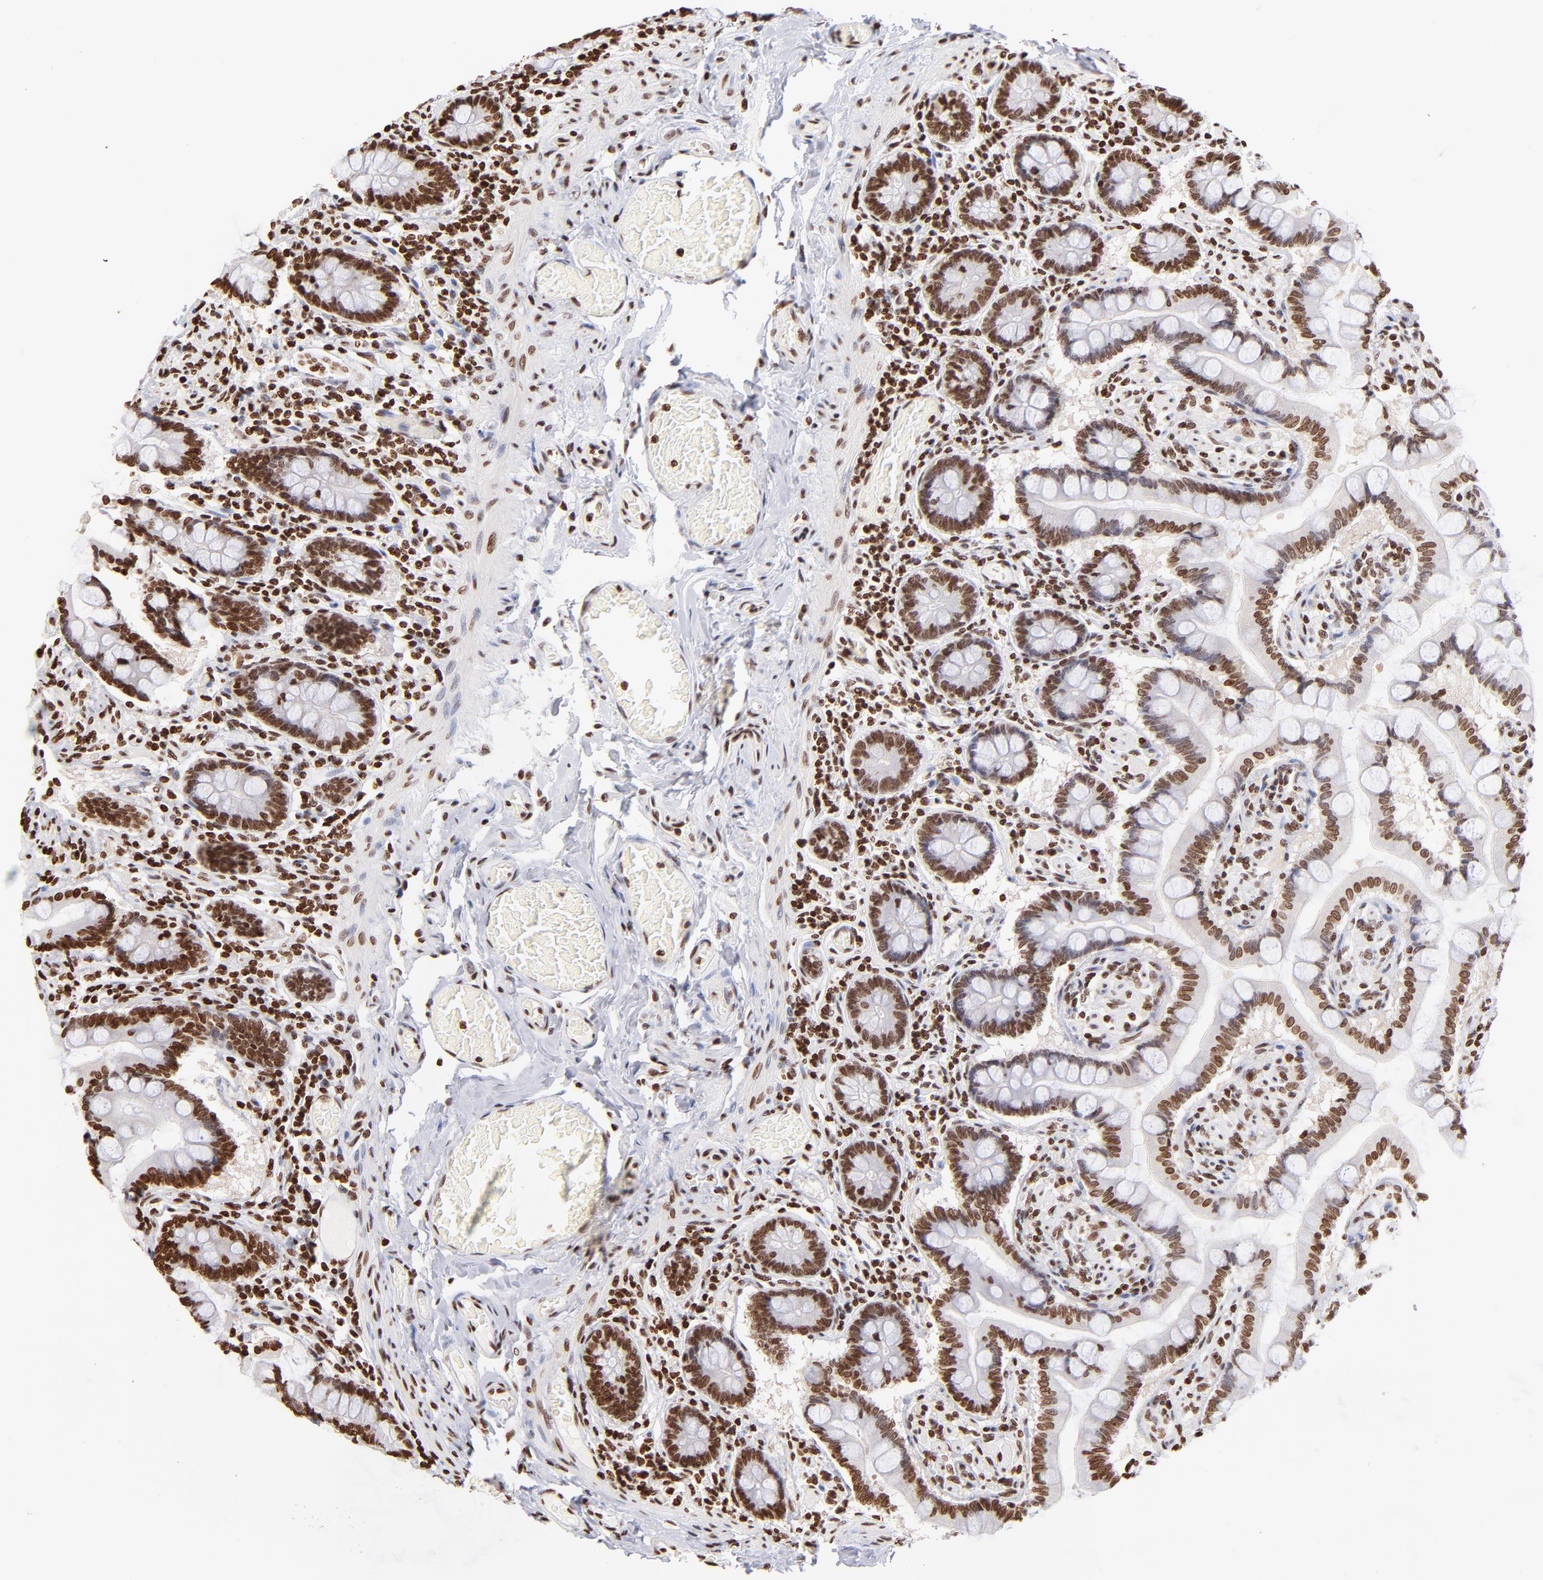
{"staining": {"intensity": "strong", "quantity": ">75%", "location": "nuclear"}, "tissue": "small intestine", "cell_type": "Glandular cells", "image_type": "normal", "snomed": [{"axis": "morphology", "description": "Normal tissue, NOS"}, {"axis": "topography", "description": "Small intestine"}], "caption": "A micrograph of human small intestine stained for a protein exhibits strong nuclear brown staining in glandular cells. (DAB (3,3'-diaminobenzidine) IHC with brightfield microscopy, high magnification).", "gene": "RTL4", "patient": {"sex": "male", "age": 41}}